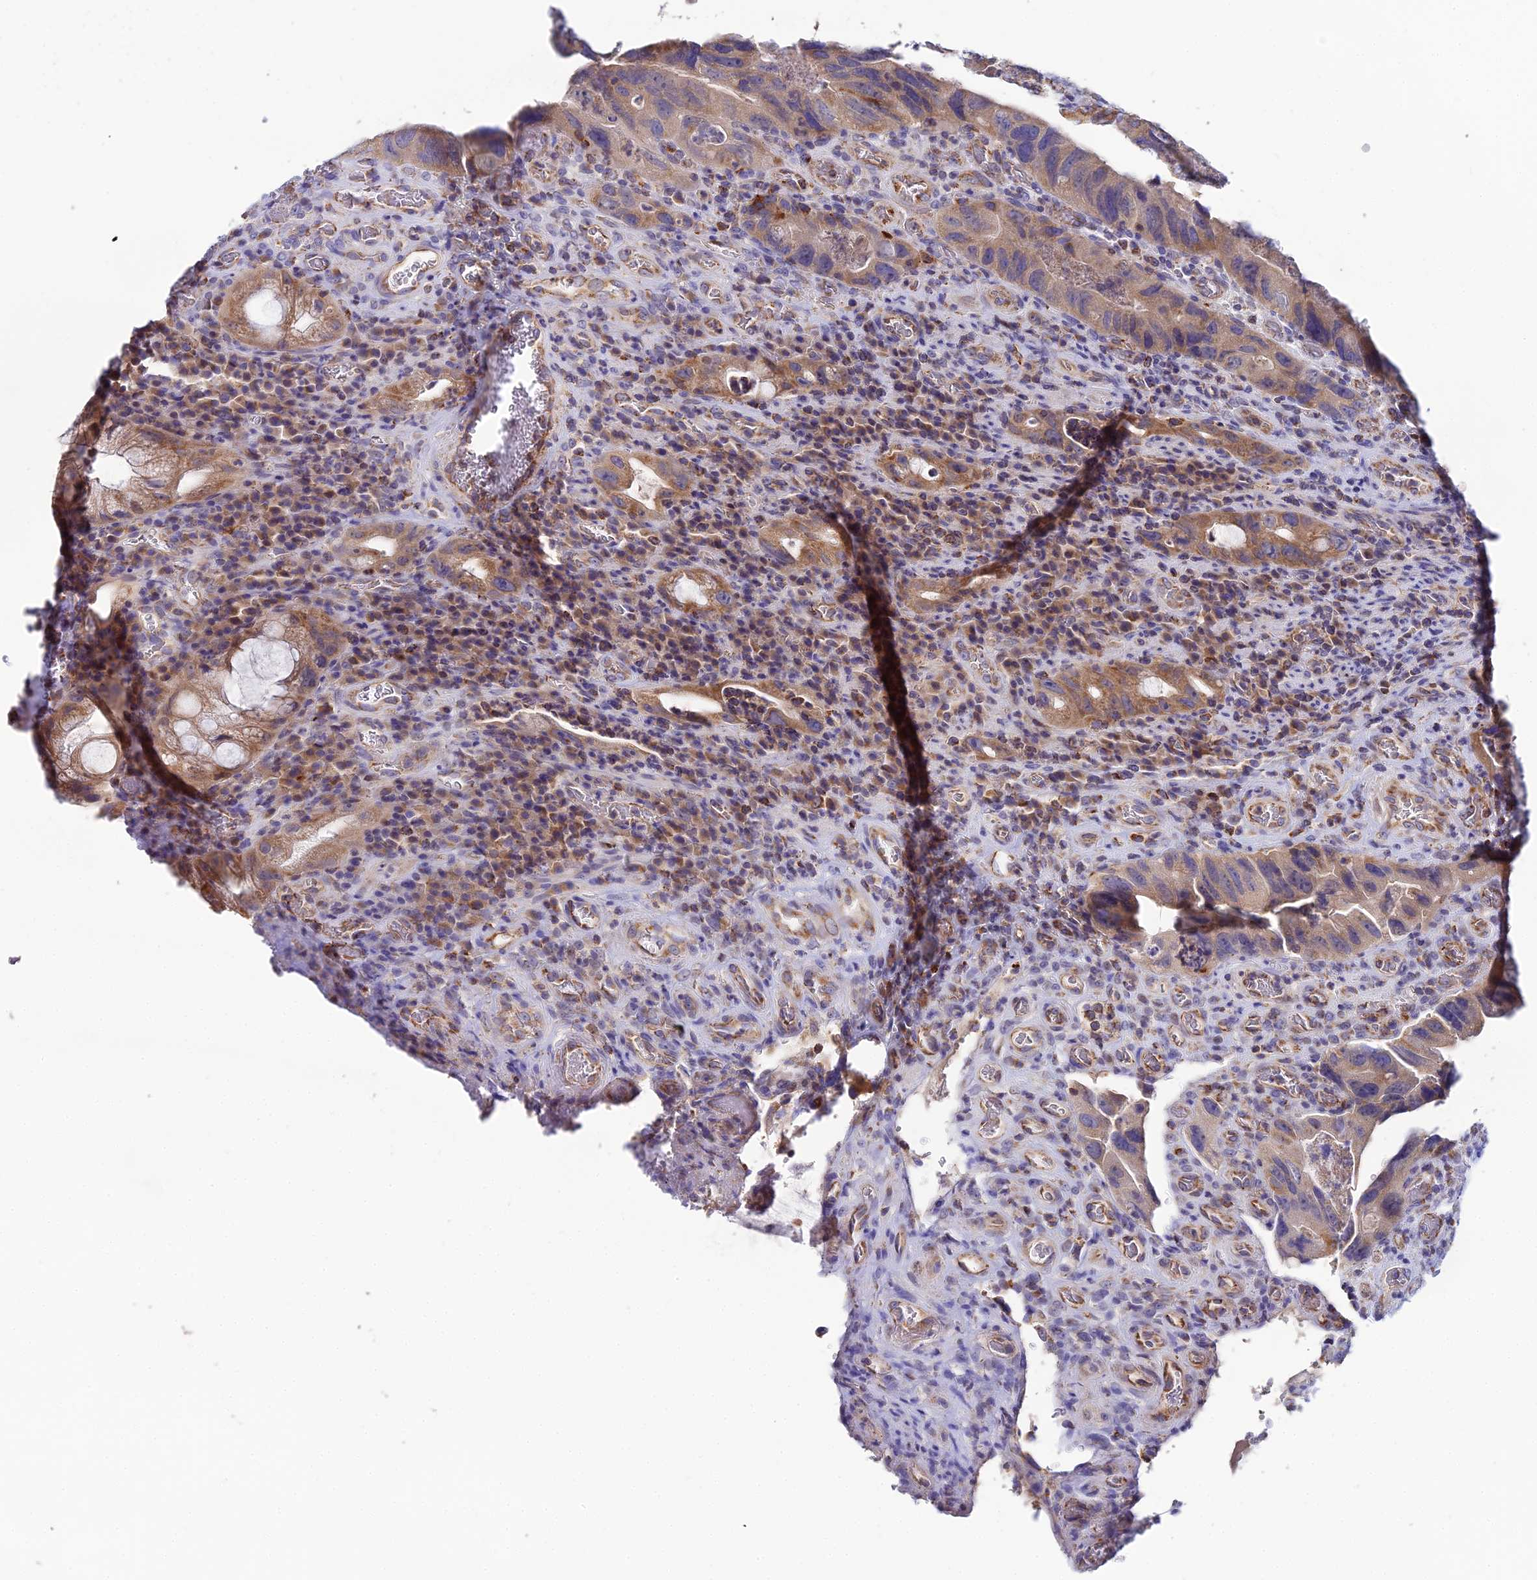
{"staining": {"intensity": "moderate", "quantity": ">75%", "location": "cytoplasmic/membranous"}, "tissue": "colorectal cancer", "cell_type": "Tumor cells", "image_type": "cancer", "snomed": [{"axis": "morphology", "description": "Adenocarcinoma, NOS"}, {"axis": "topography", "description": "Rectum"}], "caption": "A histopathology image showing moderate cytoplasmic/membranous positivity in about >75% of tumor cells in colorectal cancer, as visualized by brown immunohistochemical staining.", "gene": "NIPSNAP3A", "patient": {"sex": "male", "age": 63}}